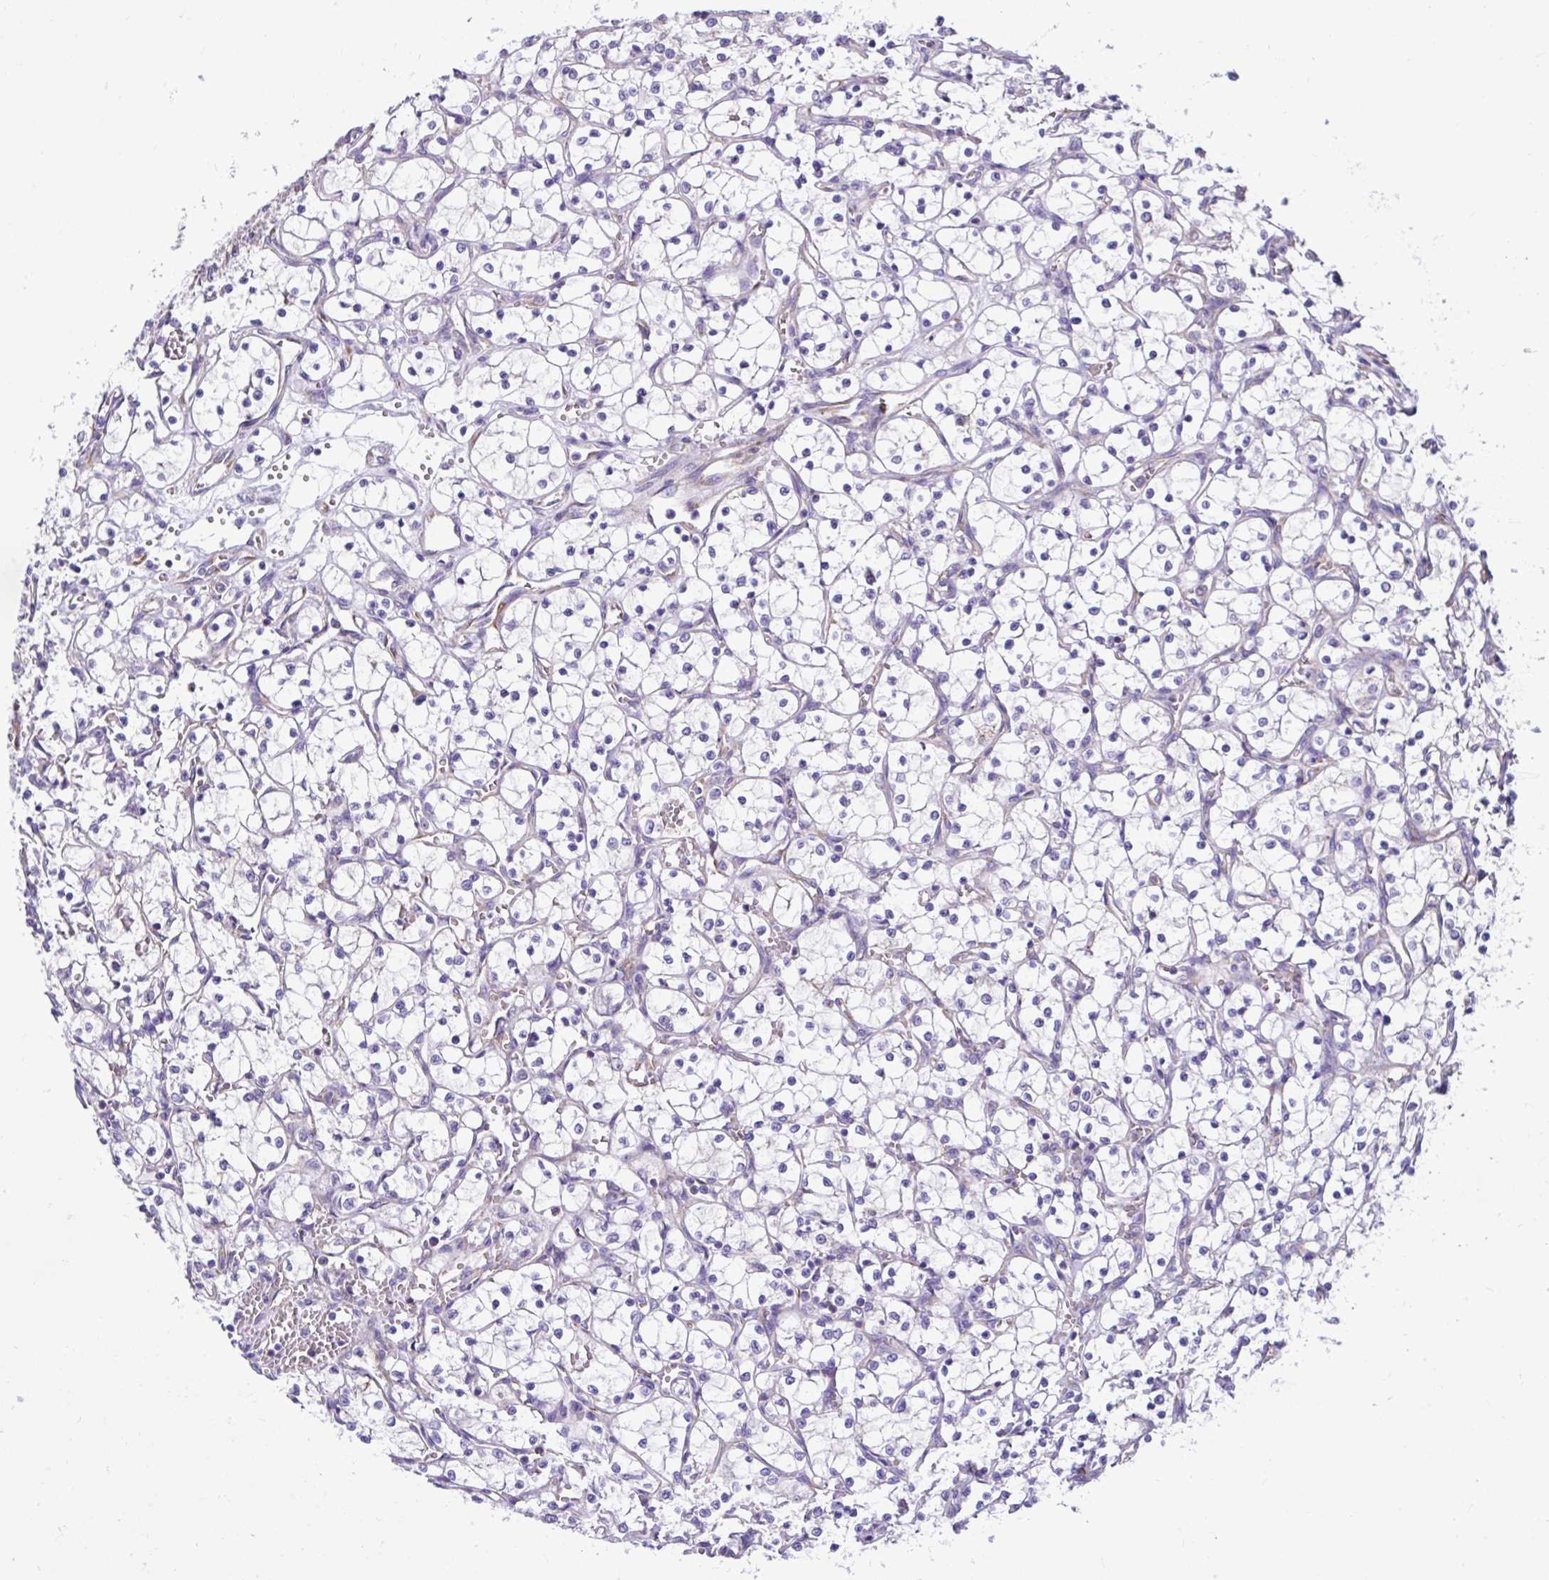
{"staining": {"intensity": "negative", "quantity": "none", "location": "none"}, "tissue": "renal cancer", "cell_type": "Tumor cells", "image_type": "cancer", "snomed": [{"axis": "morphology", "description": "Adenocarcinoma, NOS"}, {"axis": "topography", "description": "Kidney"}], "caption": "DAB (3,3'-diaminobenzidine) immunohistochemical staining of human renal cancer reveals no significant positivity in tumor cells.", "gene": "RPL7", "patient": {"sex": "female", "age": 69}}